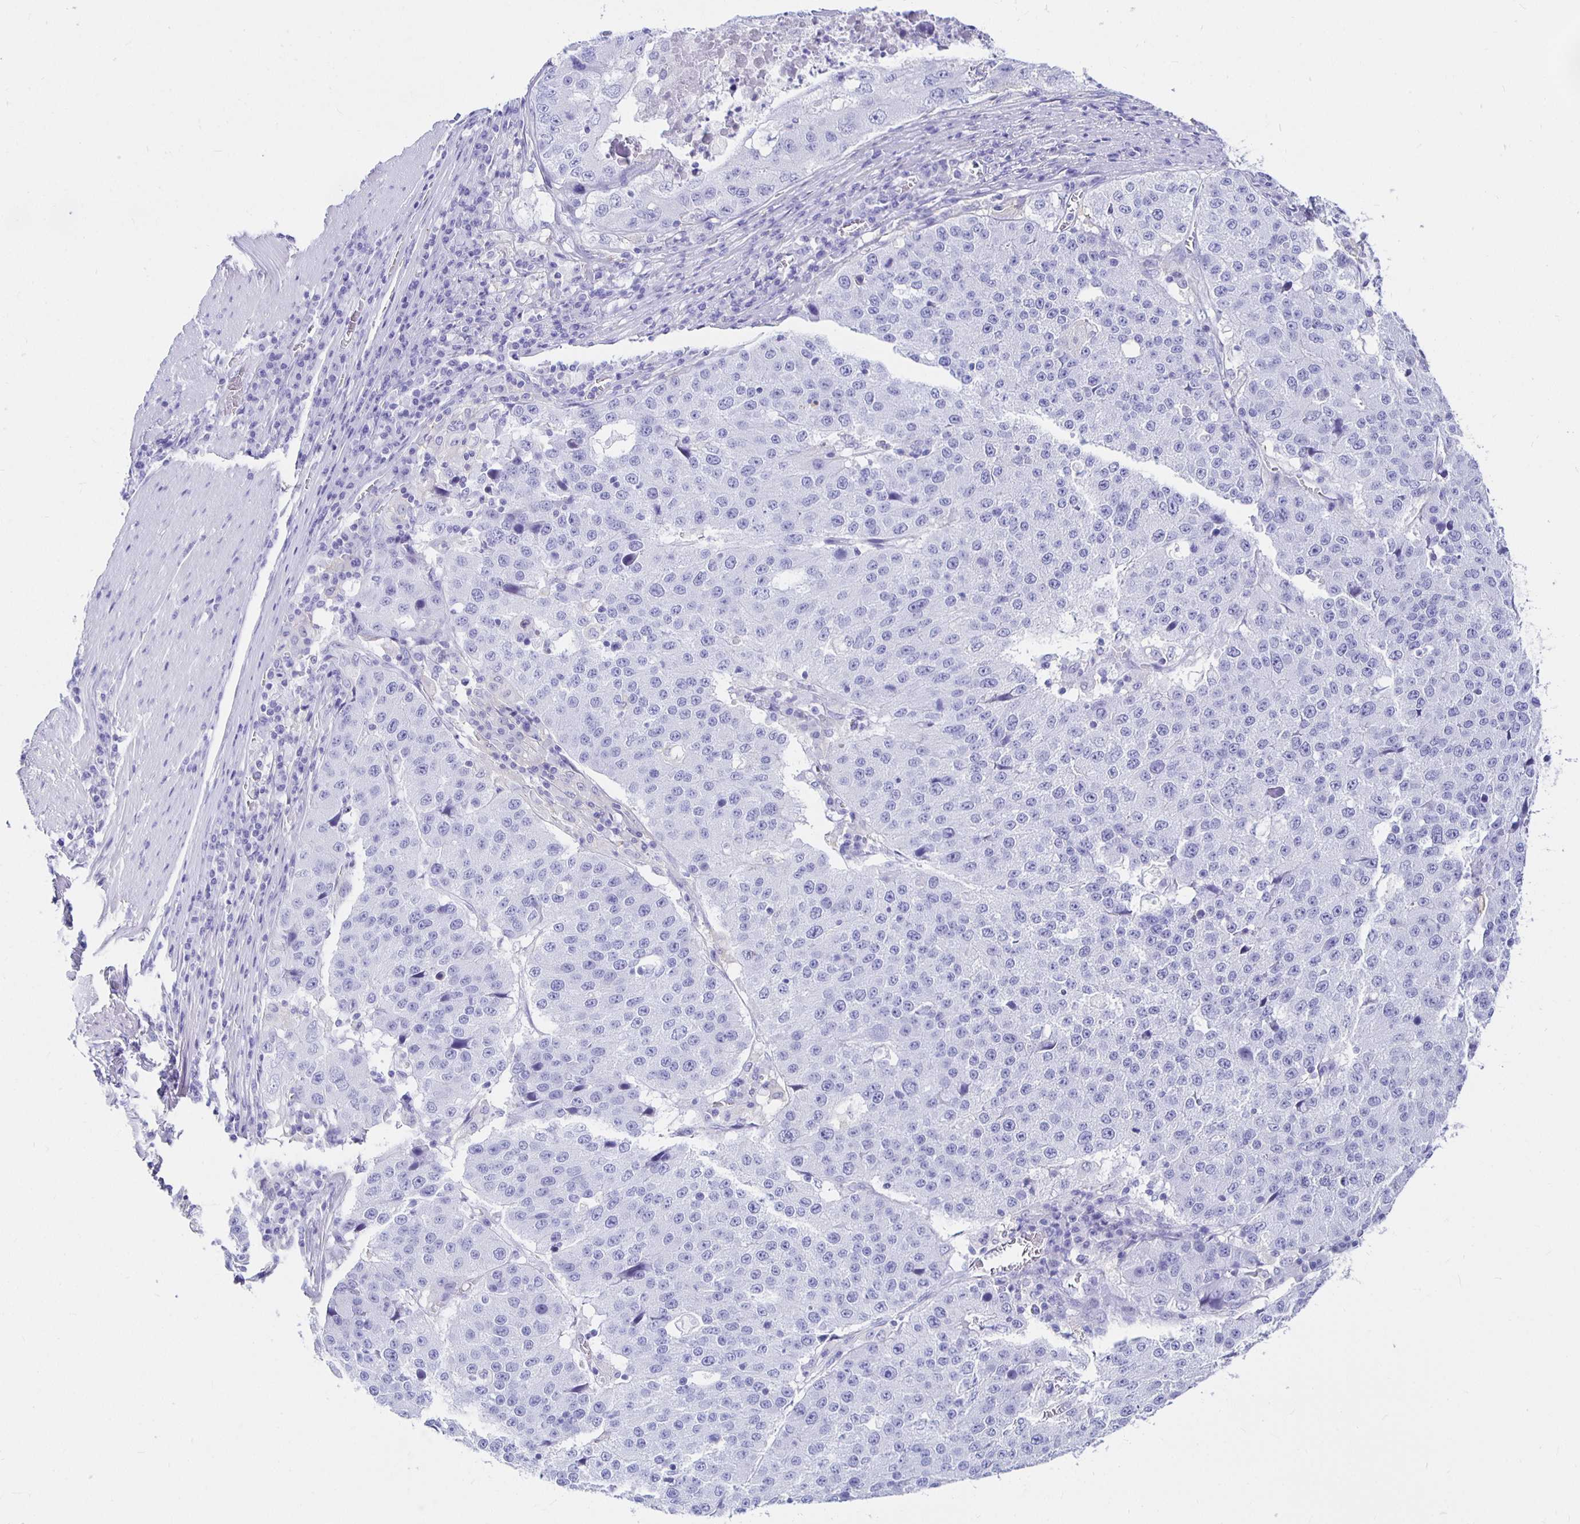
{"staining": {"intensity": "negative", "quantity": "none", "location": "none"}, "tissue": "stomach cancer", "cell_type": "Tumor cells", "image_type": "cancer", "snomed": [{"axis": "morphology", "description": "Adenocarcinoma, NOS"}, {"axis": "topography", "description": "Stomach"}], "caption": "A micrograph of human stomach adenocarcinoma is negative for staining in tumor cells.", "gene": "UMOD", "patient": {"sex": "male", "age": 71}}